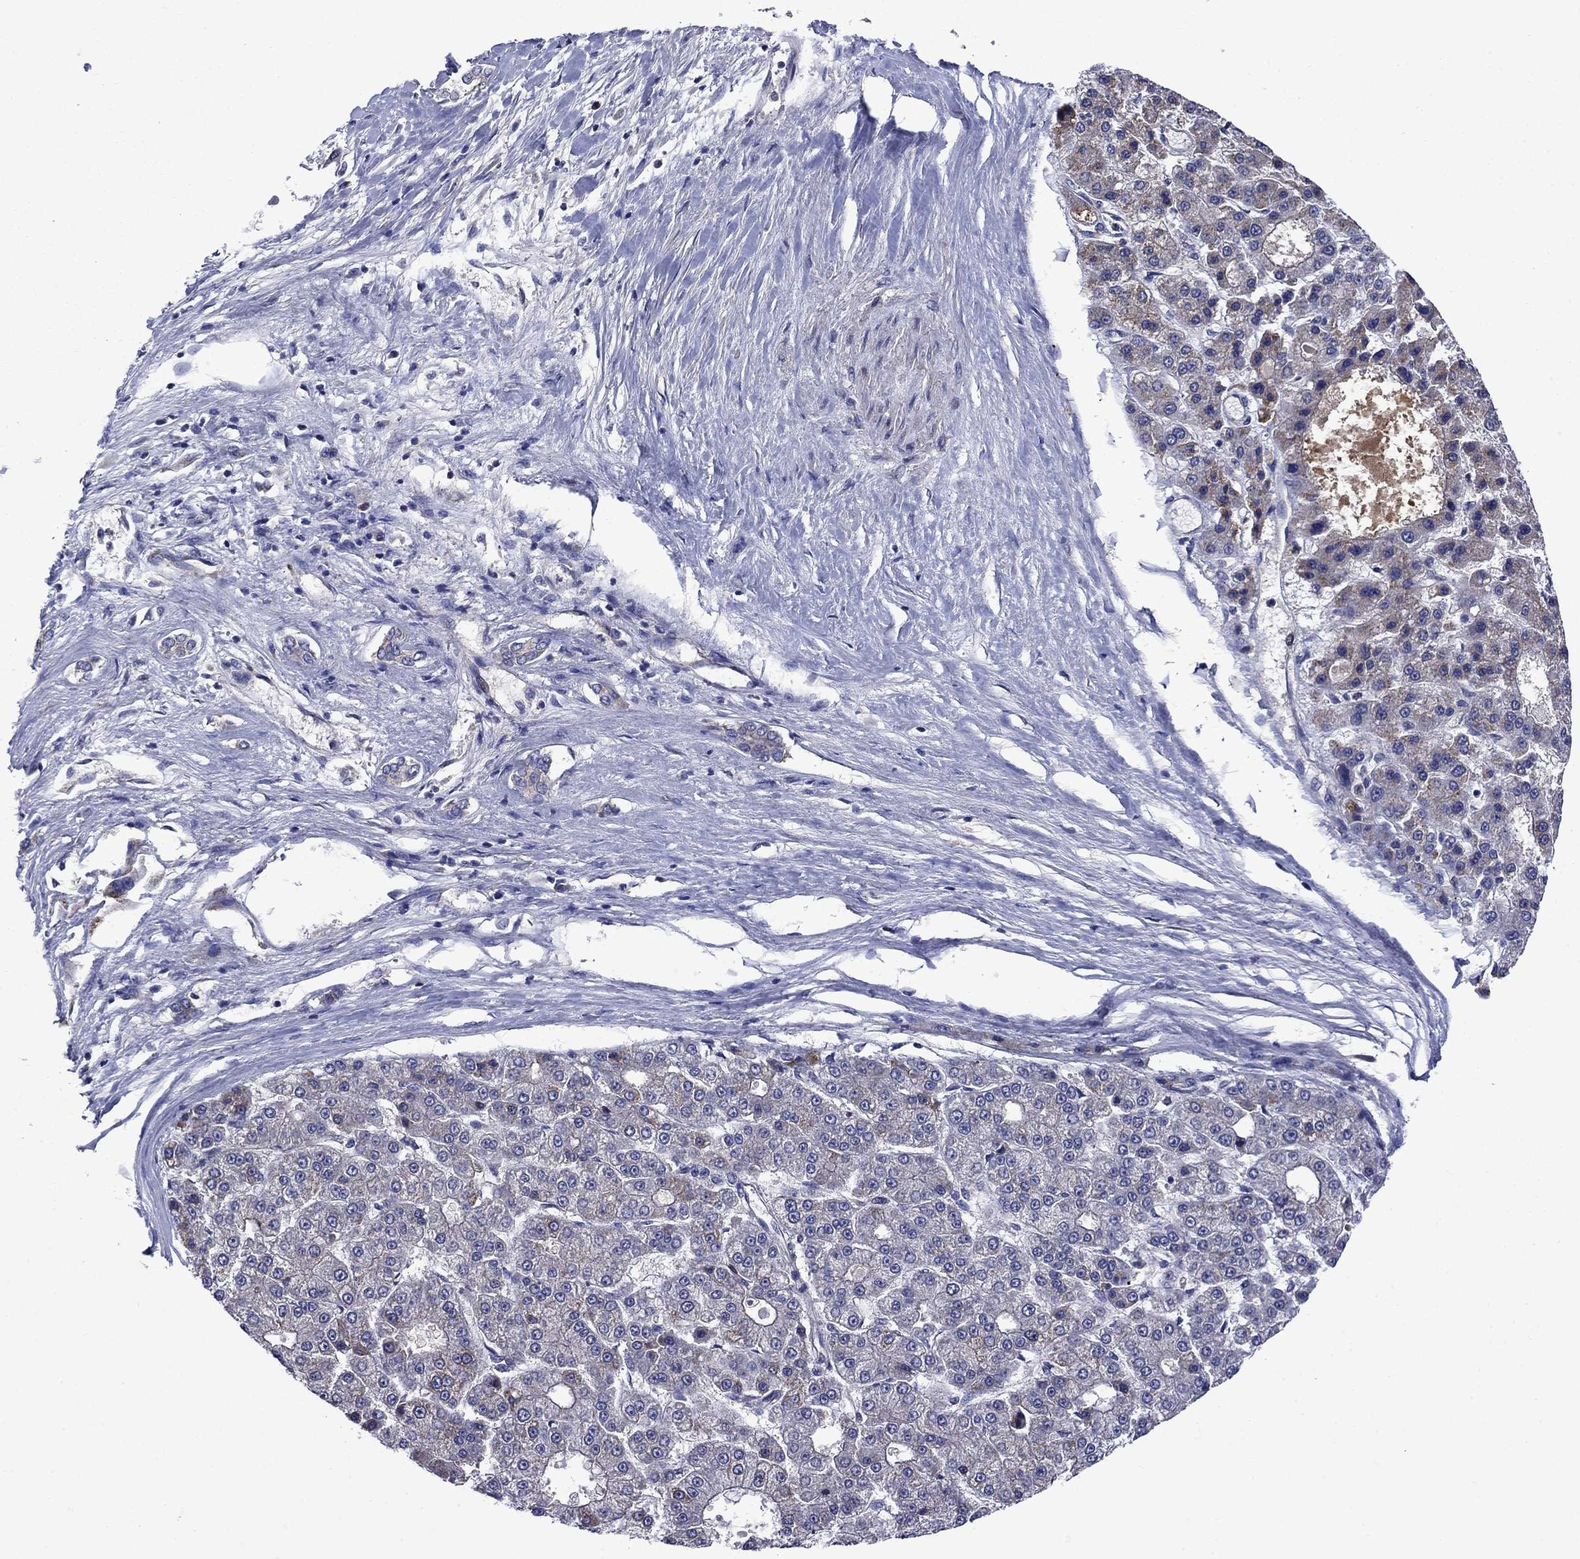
{"staining": {"intensity": "negative", "quantity": "none", "location": "none"}, "tissue": "liver cancer", "cell_type": "Tumor cells", "image_type": "cancer", "snomed": [{"axis": "morphology", "description": "Carcinoma, Hepatocellular, NOS"}, {"axis": "topography", "description": "Liver"}], "caption": "Human liver cancer stained for a protein using immunohistochemistry demonstrates no staining in tumor cells.", "gene": "KIF22", "patient": {"sex": "male", "age": 70}}